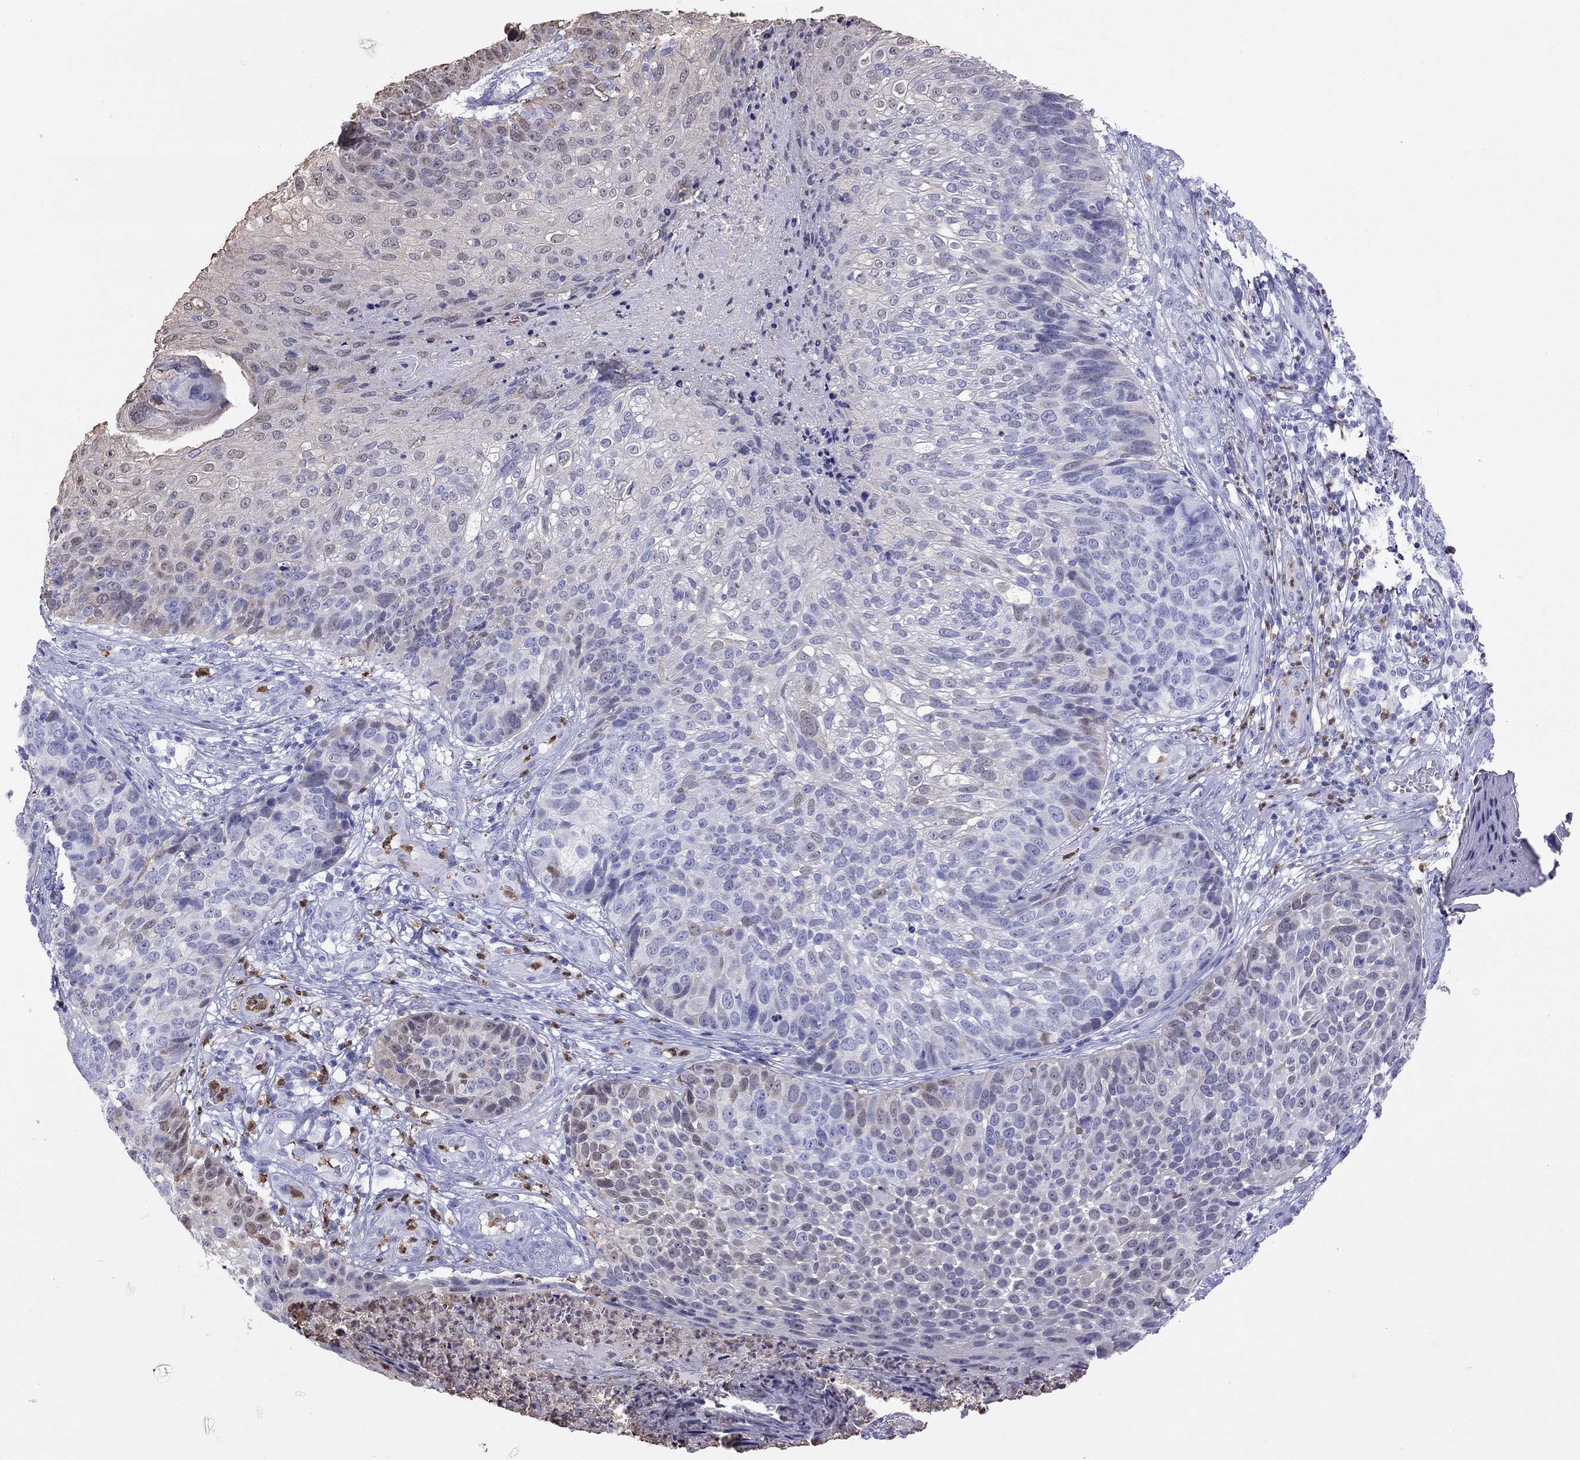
{"staining": {"intensity": "negative", "quantity": "none", "location": "none"}, "tissue": "skin cancer", "cell_type": "Tumor cells", "image_type": "cancer", "snomed": [{"axis": "morphology", "description": "Squamous cell carcinoma, NOS"}, {"axis": "topography", "description": "Skin"}], "caption": "Immunohistochemistry (IHC) image of neoplastic tissue: human squamous cell carcinoma (skin) stained with DAB displays no significant protein expression in tumor cells.", "gene": "SLAMF1", "patient": {"sex": "male", "age": 92}}